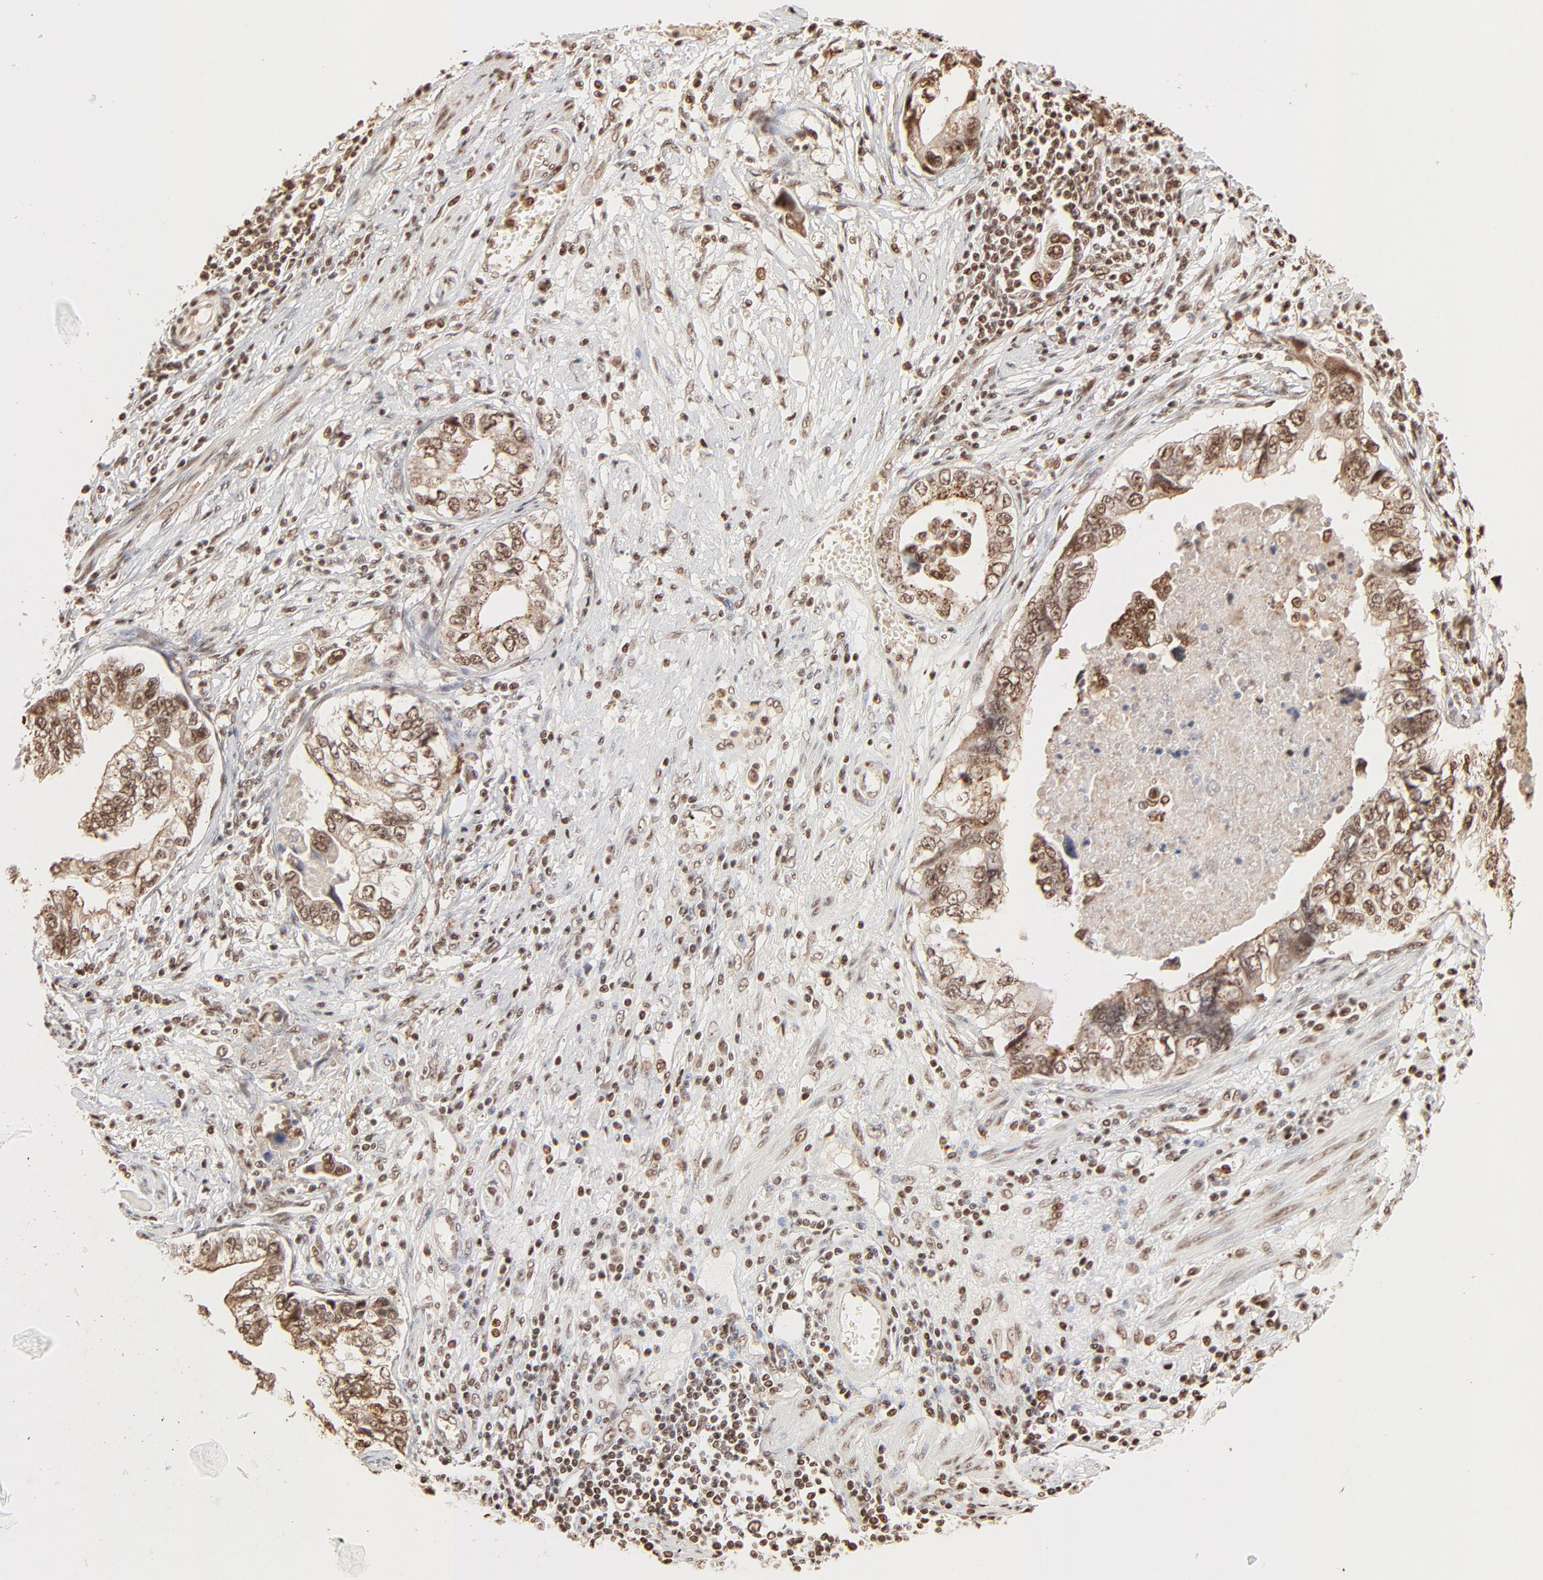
{"staining": {"intensity": "strong", "quantity": ">75%", "location": "cytoplasmic/membranous,nuclear"}, "tissue": "stomach cancer", "cell_type": "Tumor cells", "image_type": "cancer", "snomed": [{"axis": "morphology", "description": "Adenocarcinoma, NOS"}, {"axis": "topography", "description": "Pancreas"}, {"axis": "topography", "description": "Stomach, upper"}], "caption": "Immunohistochemical staining of human adenocarcinoma (stomach) displays high levels of strong cytoplasmic/membranous and nuclear protein positivity in approximately >75% of tumor cells.", "gene": "FAM50A", "patient": {"sex": "male", "age": 77}}